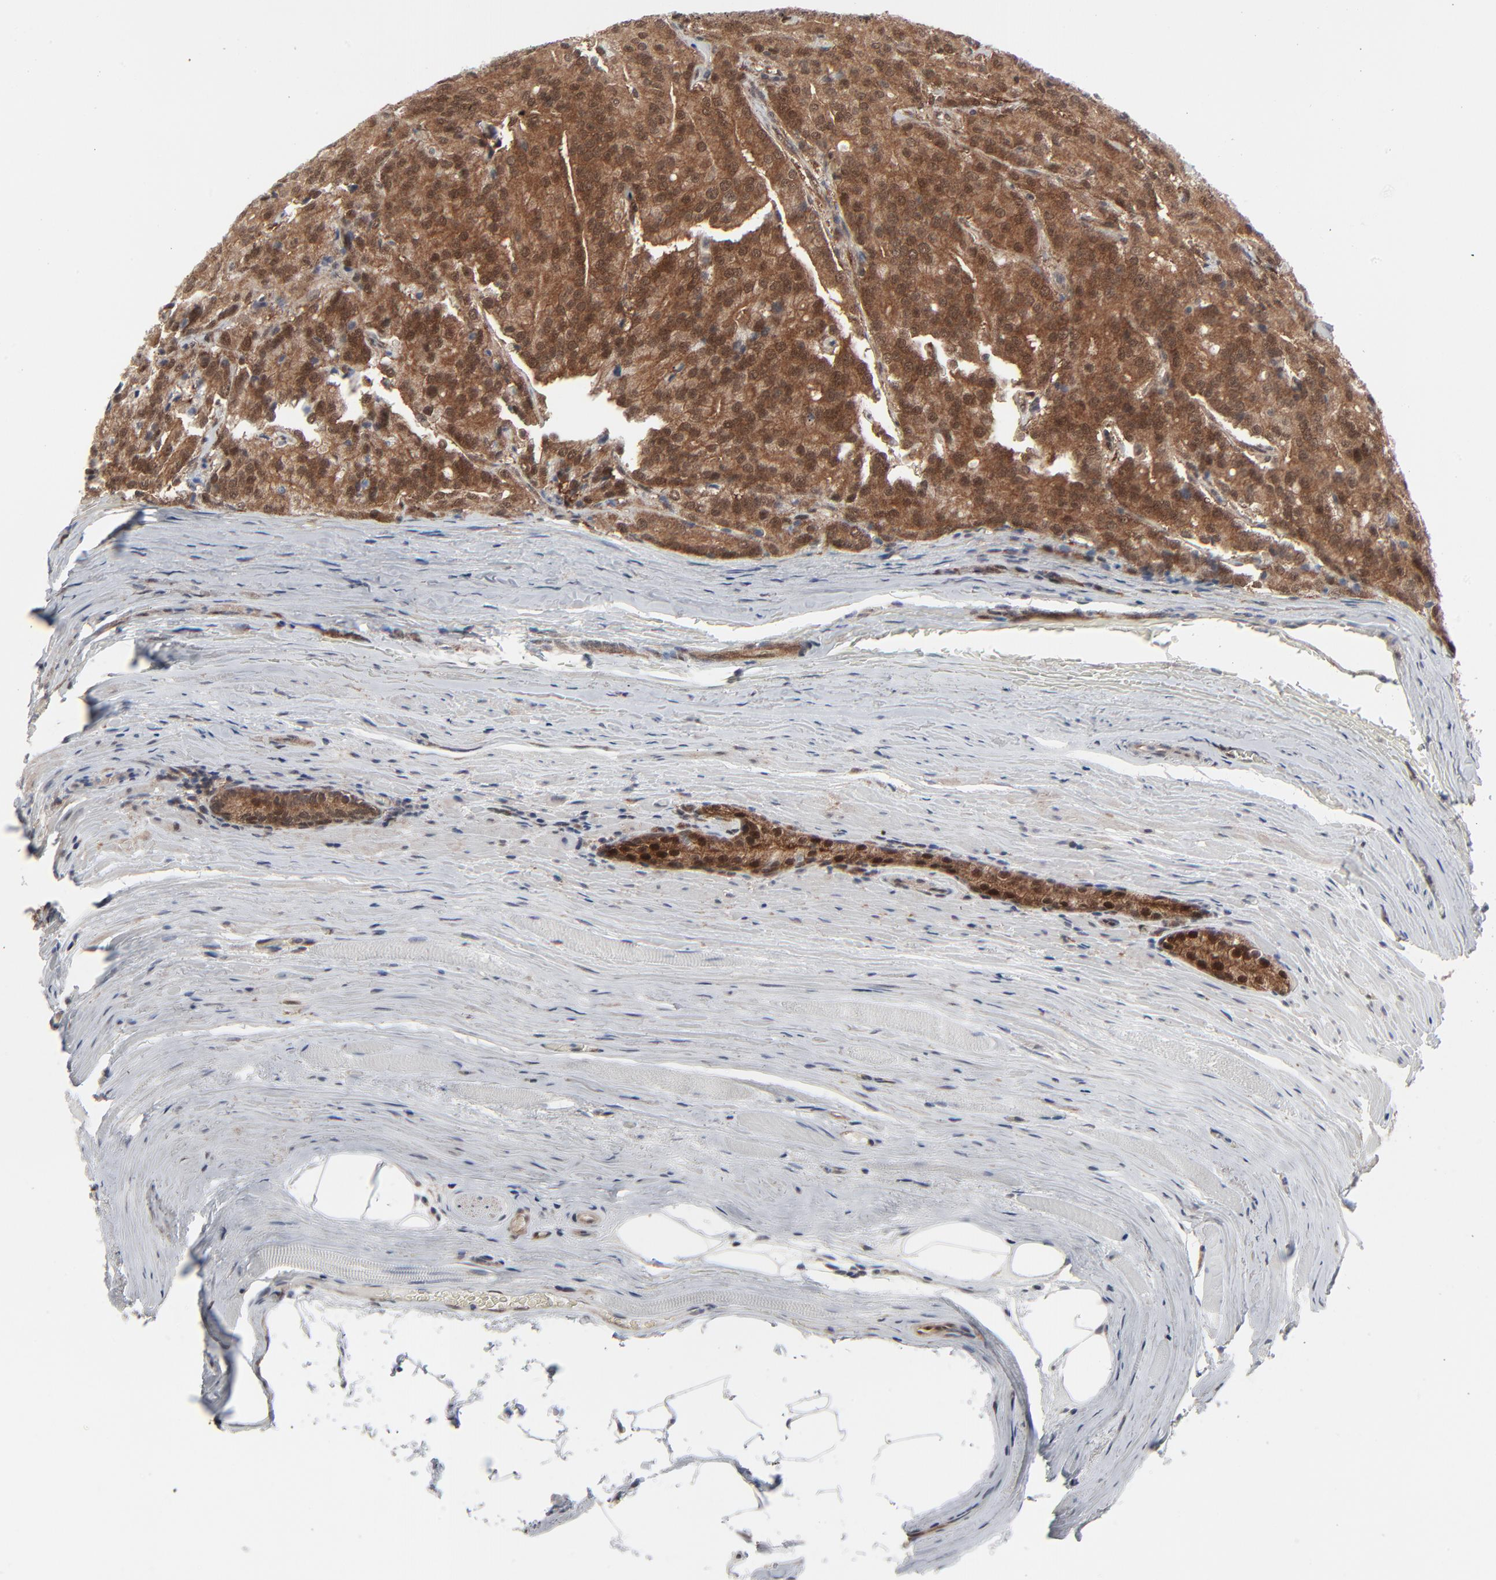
{"staining": {"intensity": "moderate", "quantity": ">75%", "location": "cytoplasmic/membranous,nuclear"}, "tissue": "prostate cancer", "cell_type": "Tumor cells", "image_type": "cancer", "snomed": [{"axis": "morphology", "description": "Adenocarcinoma, Medium grade"}, {"axis": "topography", "description": "Prostate"}], "caption": "Immunohistochemistry (DAB) staining of prostate medium-grade adenocarcinoma reveals moderate cytoplasmic/membranous and nuclear protein expression in approximately >75% of tumor cells.", "gene": "AKT1", "patient": {"sex": "male", "age": 72}}